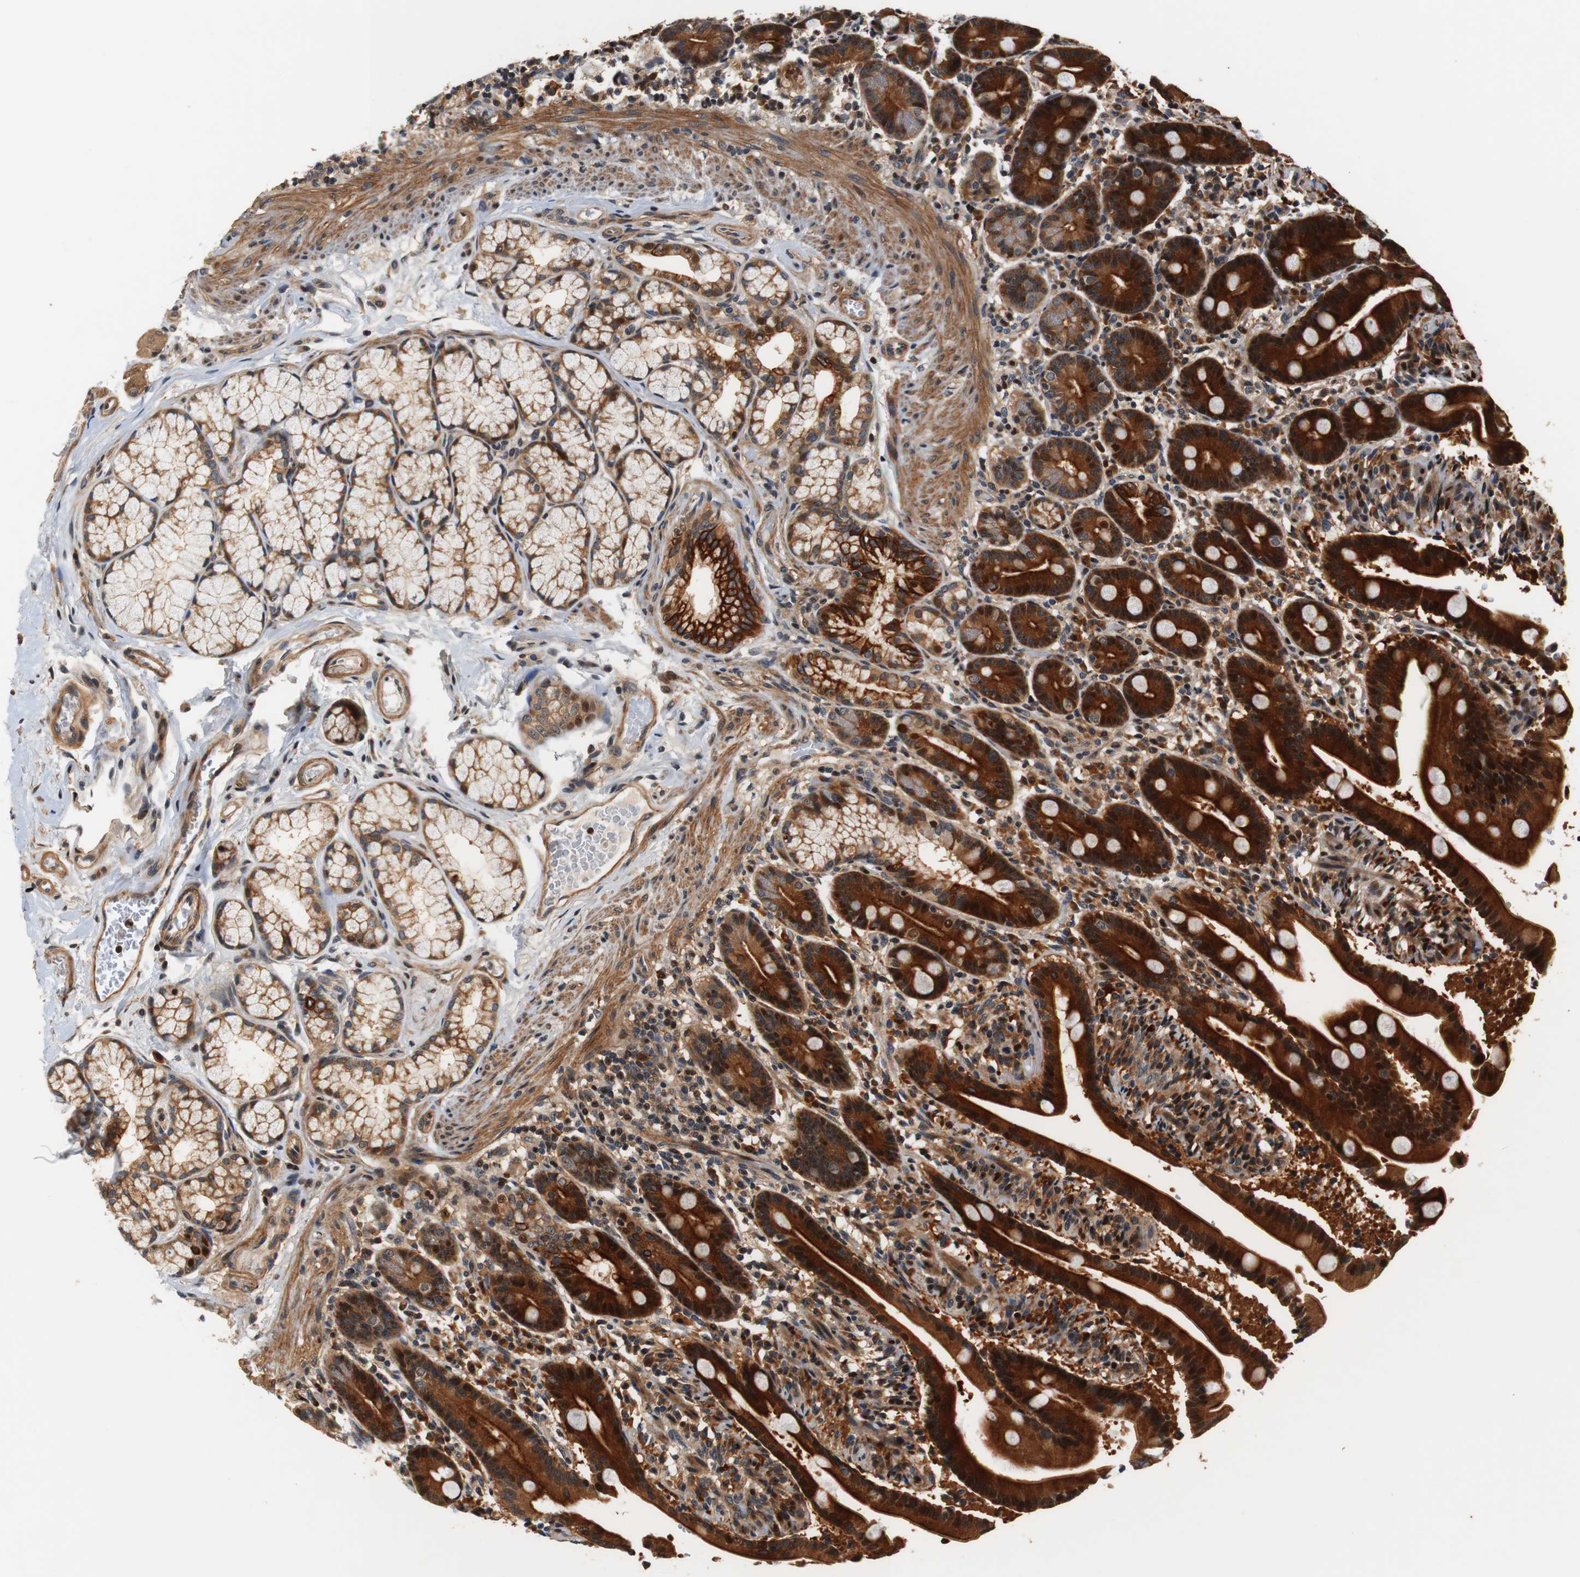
{"staining": {"intensity": "strong", "quantity": ">75%", "location": "cytoplasmic/membranous"}, "tissue": "duodenum", "cell_type": "Glandular cells", "image_type": "normal", "snomed": [{"axis": "morphology", "description": "Normal tissue, NOS"}, {"axis": "topography", "description": "Duodenum"}], "caption": "Human duodenum stained for a protein (brown) exhibits strong cytoplasmic/membranous positive positivity in about >75% of glandular cells.", "gene": "LRP4", "patient": {"sex": "male", "age": 54}}